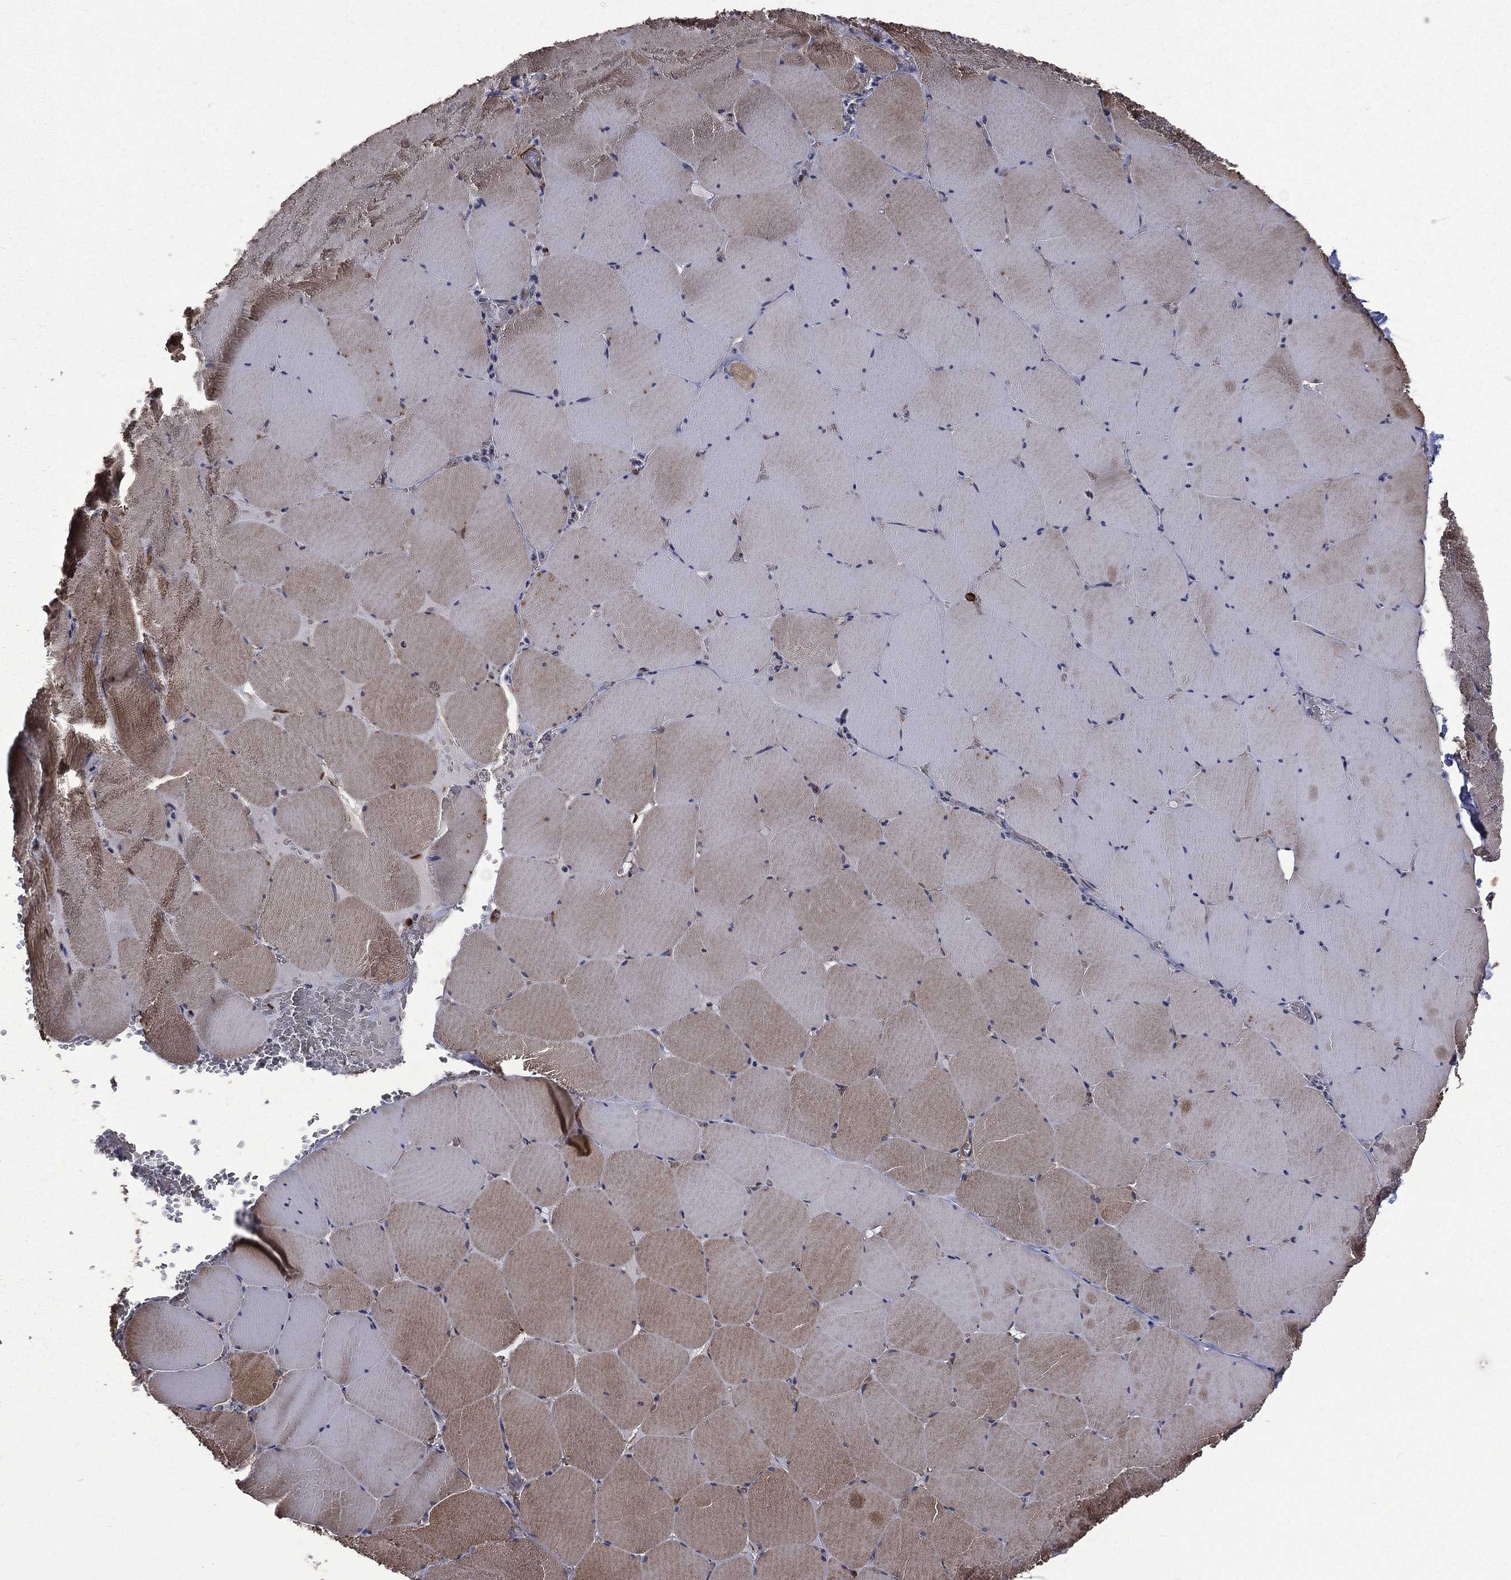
{"staining": {"intensity": "moderate", "quantity": "25%-75%", "location": "cytoplasmic/membranous"}, "tissue": "skeletal muscle", "cell_type": "Myocytes", "image_type": "normal", "snomed": [{"axis": "morphology", "description": "Normal tissue, NOS"}, {"axis": "morphology", "description": "Malignant melanoma, Metastatic site"}, {"axis": "topography", "description": "Skeletal muscle"}], "caption": "Brown immunohistochemical staining in benign human skeletal muscle shows moderate cytoplasmic/membranous positivity in about 25%-75% of myocytes. The protein of interest is shown in brown color, while the nuclei are stained blue.", "gene": "PPFIBP1", "patient": {"sex": "male", "age": 50}}